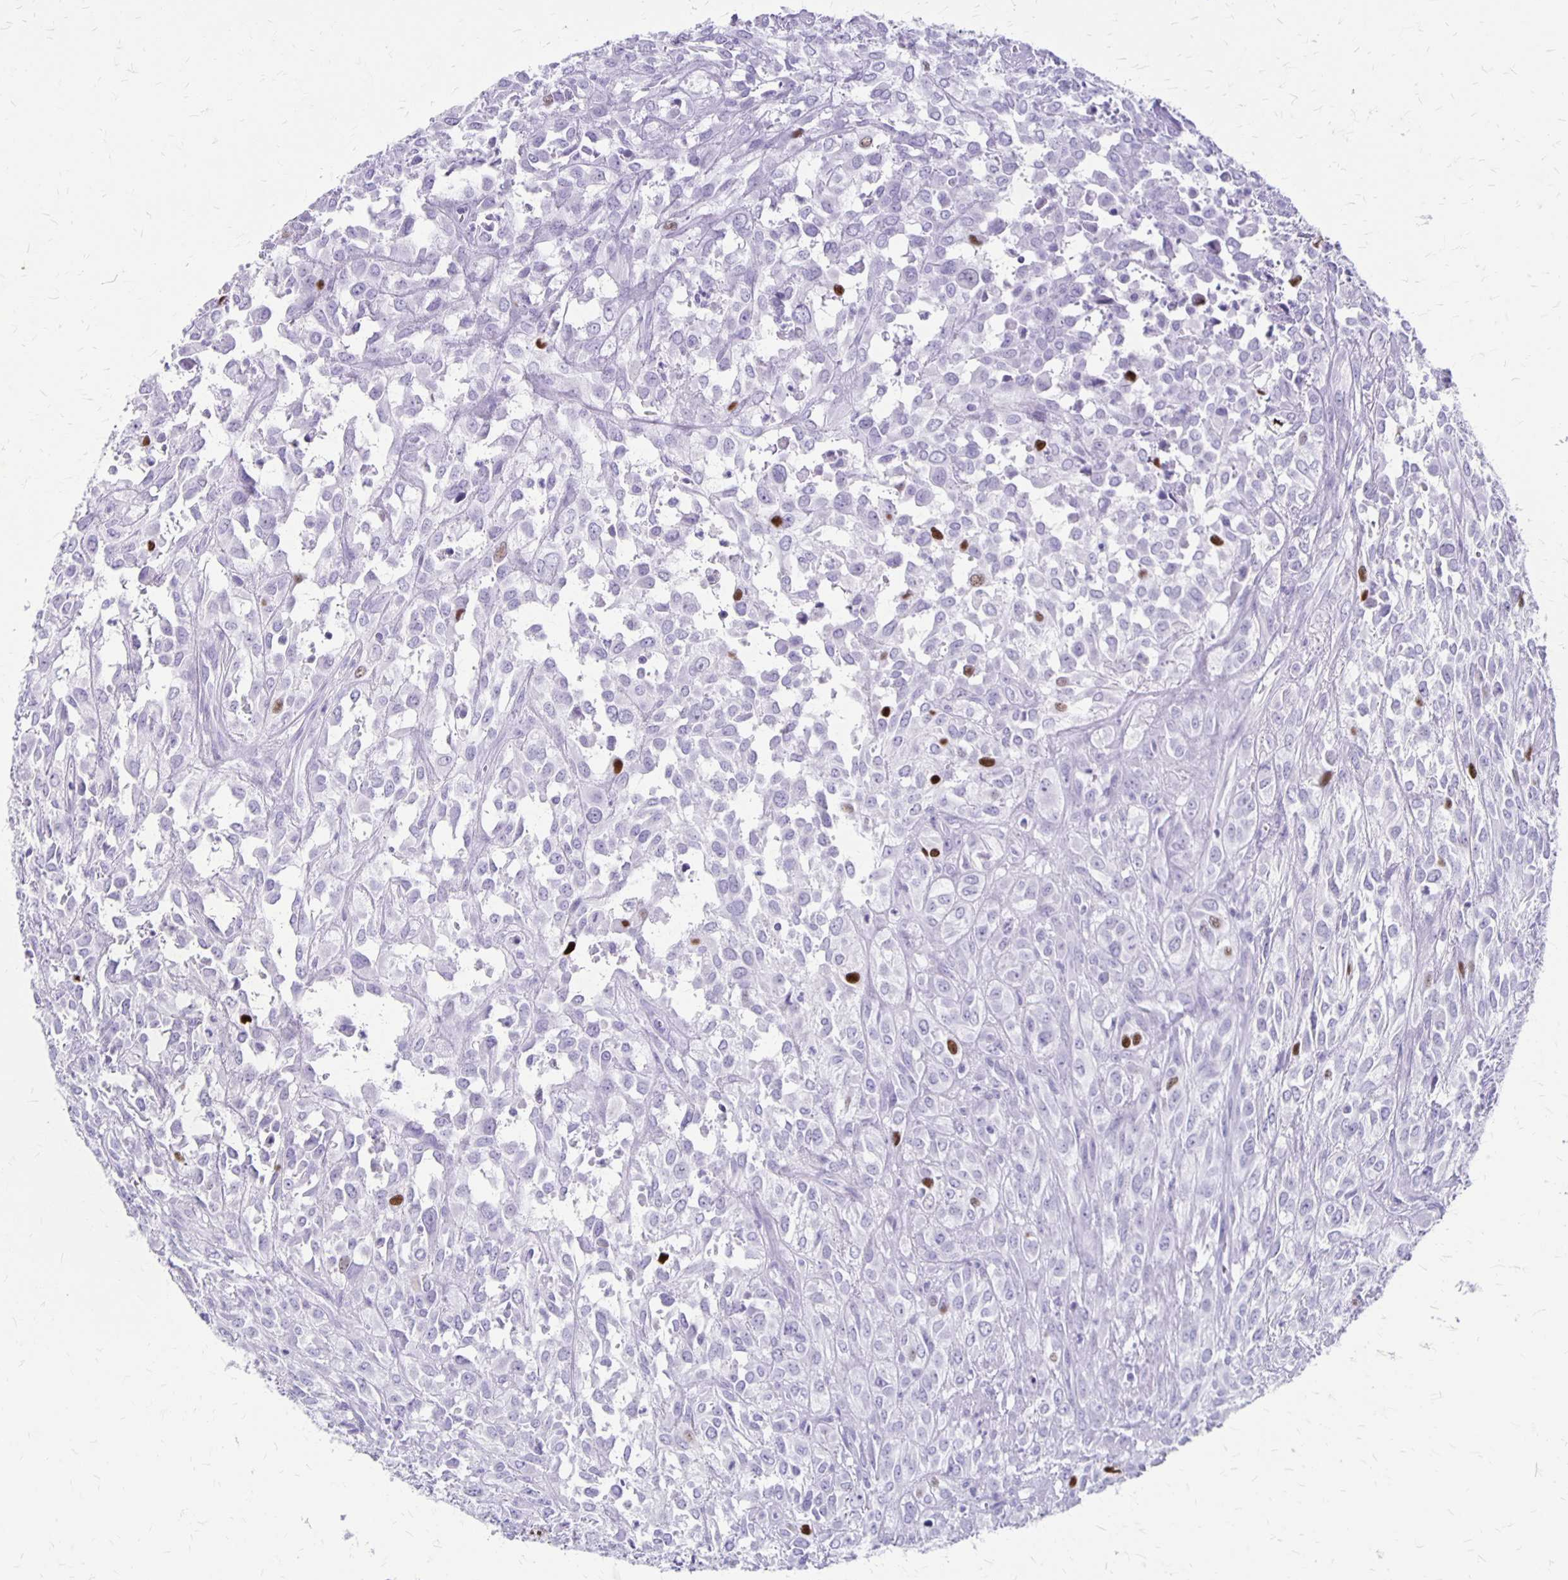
{"staining": {"intensity": "strong", "quantity": "25%-75%", "location": "nuclear"}, "tissue": "urothelial cancer", "cell_type": "Tumor cells", "image_type": "cancer", "snomed": [{"axis": "morphology", "description": "Urothelial carcinoma, High grade"}, {"axis": "topography", "description": "Urinary bladder"}], "caption": "High-power microscopy captured an immunohistochemistry image of high-grade urothelial carcinoma, revealing strong nuclear staining in about 25%-75% of tumor cells. The protein is shown in brown color, while the nuclei are stained blue.", "gene": "MAGEC2", "patient": {"sex": "male", "age": 67}}